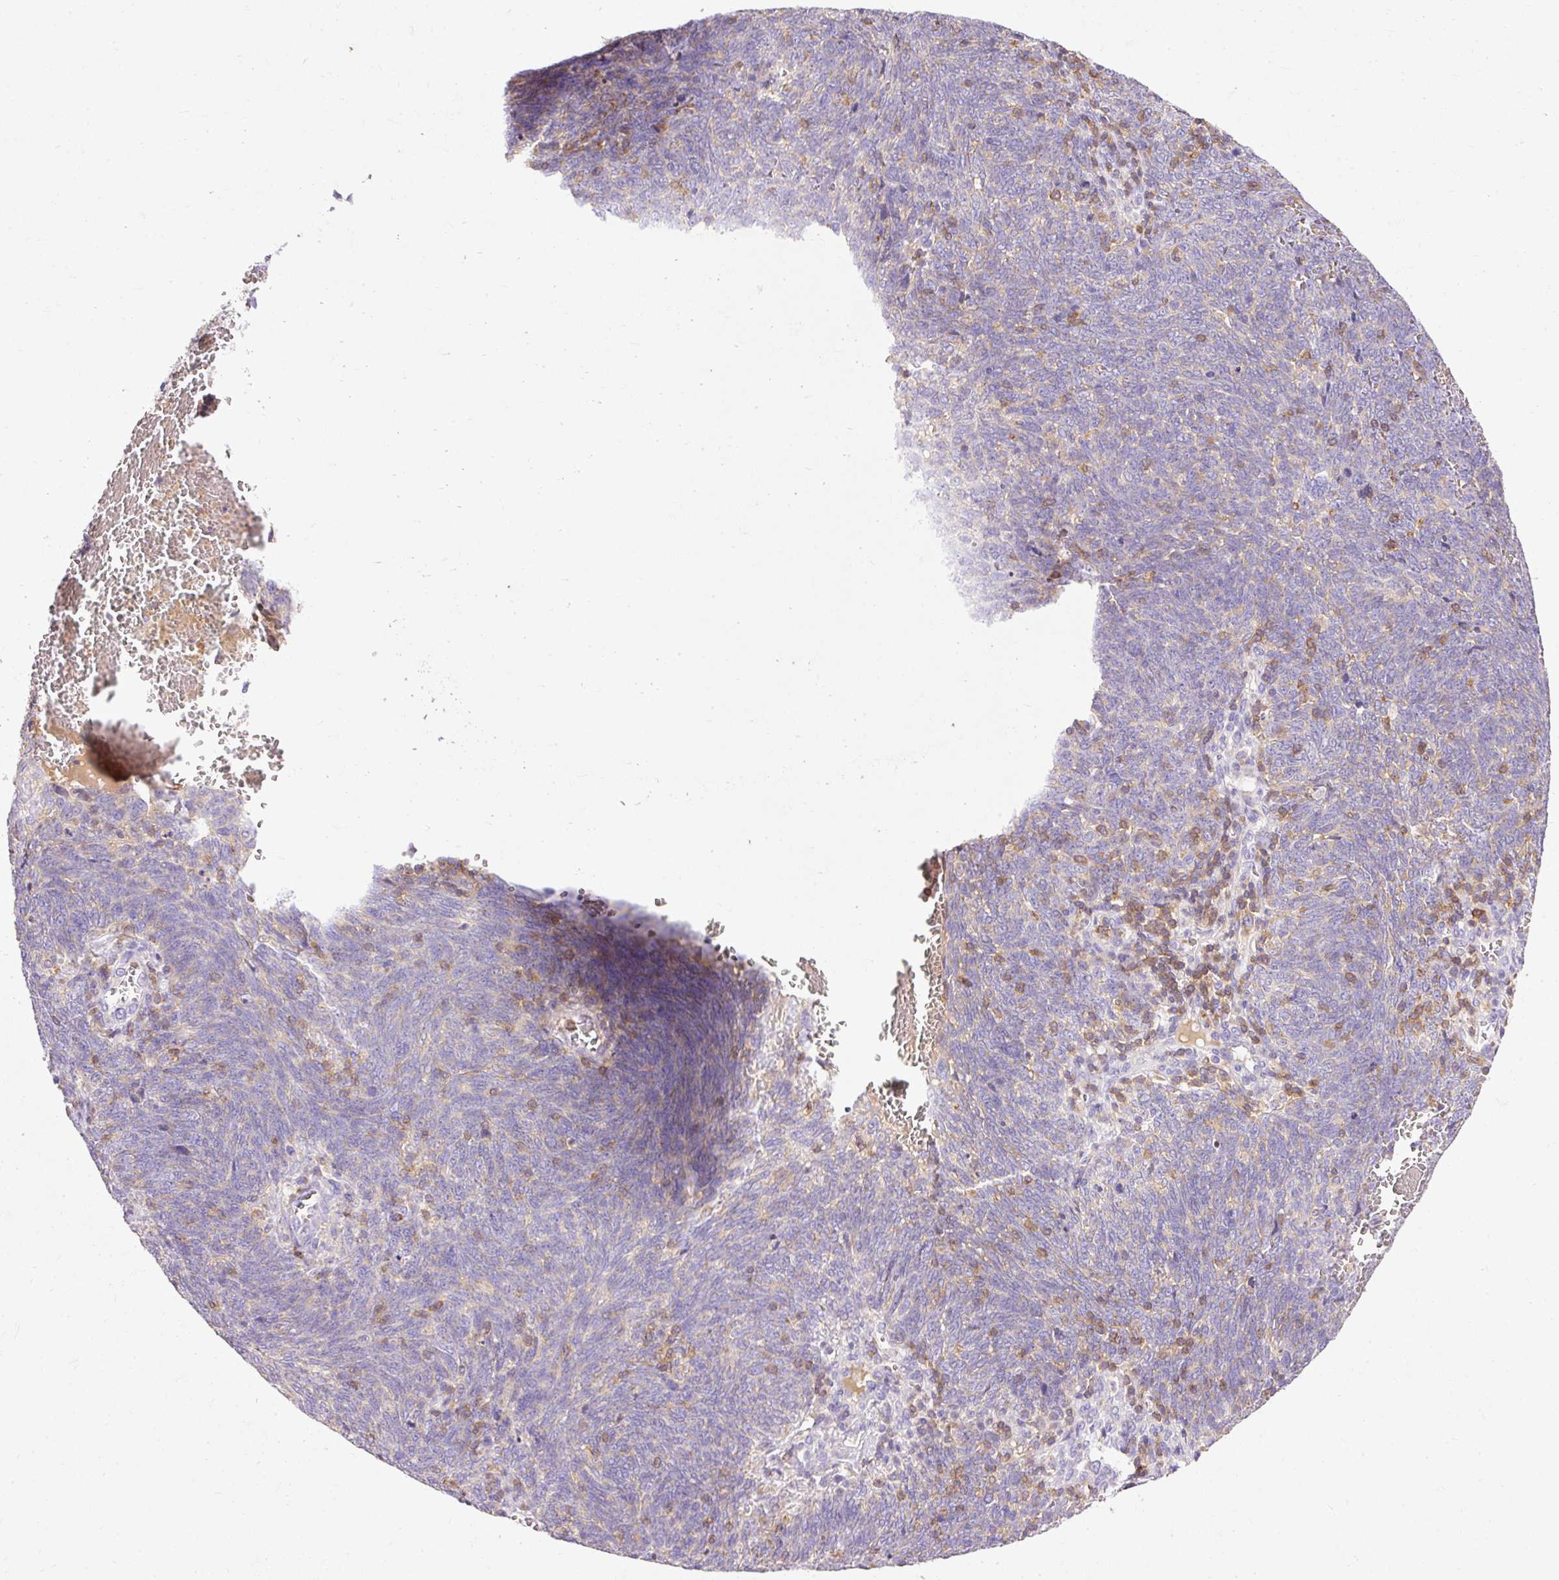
{"staining": {"intensity": "negative", "quantity": "none", "location": "none"}, "tissue": "lung cancer", "cell_type": "Tumor cells", "image_type": "cancer", "snomed": [{"axis": "morphology", "description": "Squamous cell carcinoma, NOS"}, {"axis": "topography", "description": "Lung"}], "caption": "DAB (3,3'-diaminobenzidine) immunohistochemical staining of human lung cancer (squamous cell carcinoma) displays no significant positivity in tumor cells.", "gene": "IMMT", "patient": {"sex": "female", "age": 72}}